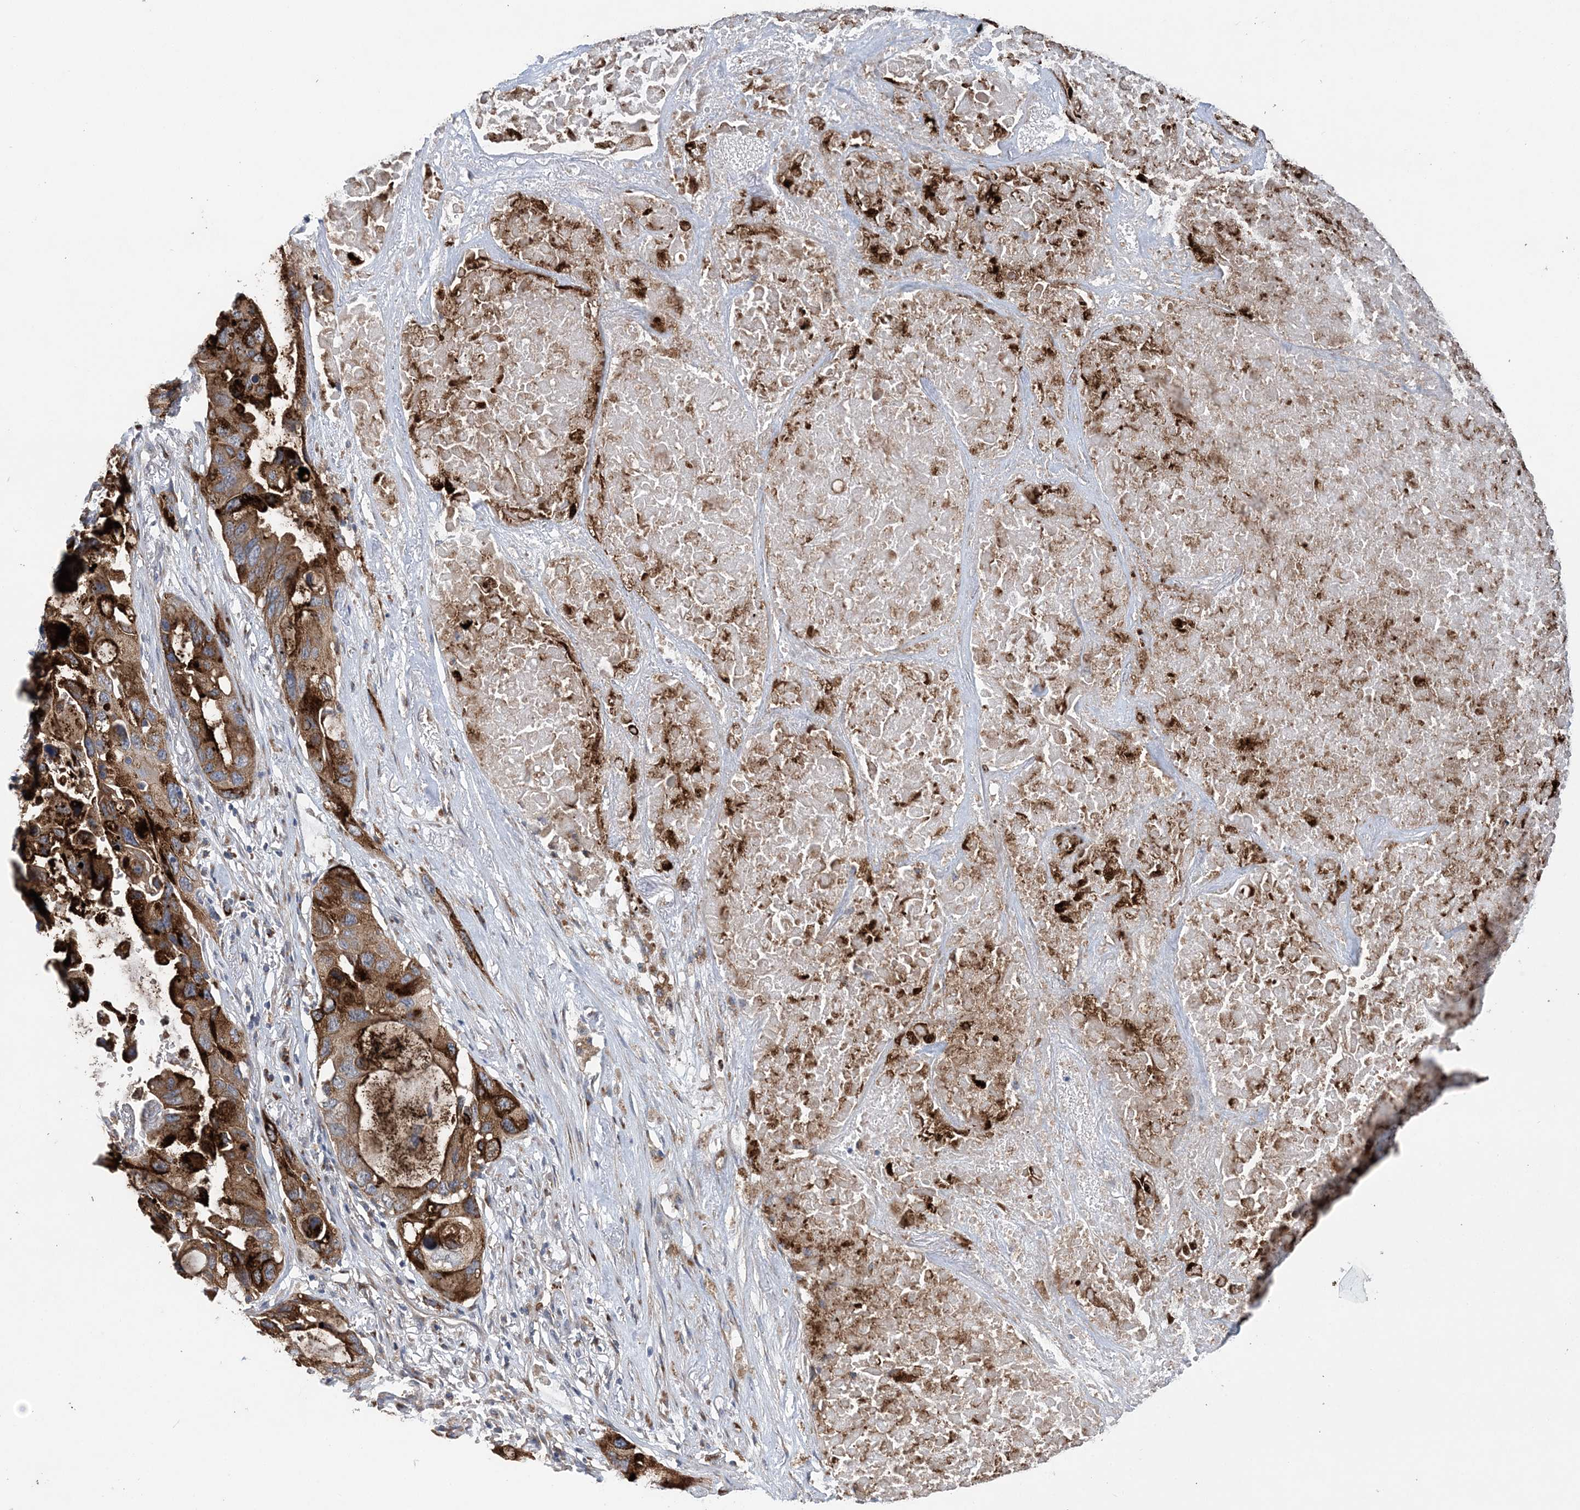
{"staining": {"intensity": "moderate", "quantity": ">75%", "location": "cytoplasmic/membranous"}, "tissue": "lung cancer", "cell_type": "Tumor cells", "image_type": "cancer", "snomed": [{"axis": "morphology", "description": "Squamous cell carcinoma, NOS"}, {"axis": "topography", "description": "Lung"}], "caption": "Immunohistochemical staining of lung cancer shows moderate cytoplasmic/membranous protein positivity in about >75% of tumor cells.", "gene": "PTTG1IP", "patient": {"sex": "female", "age": 73}}